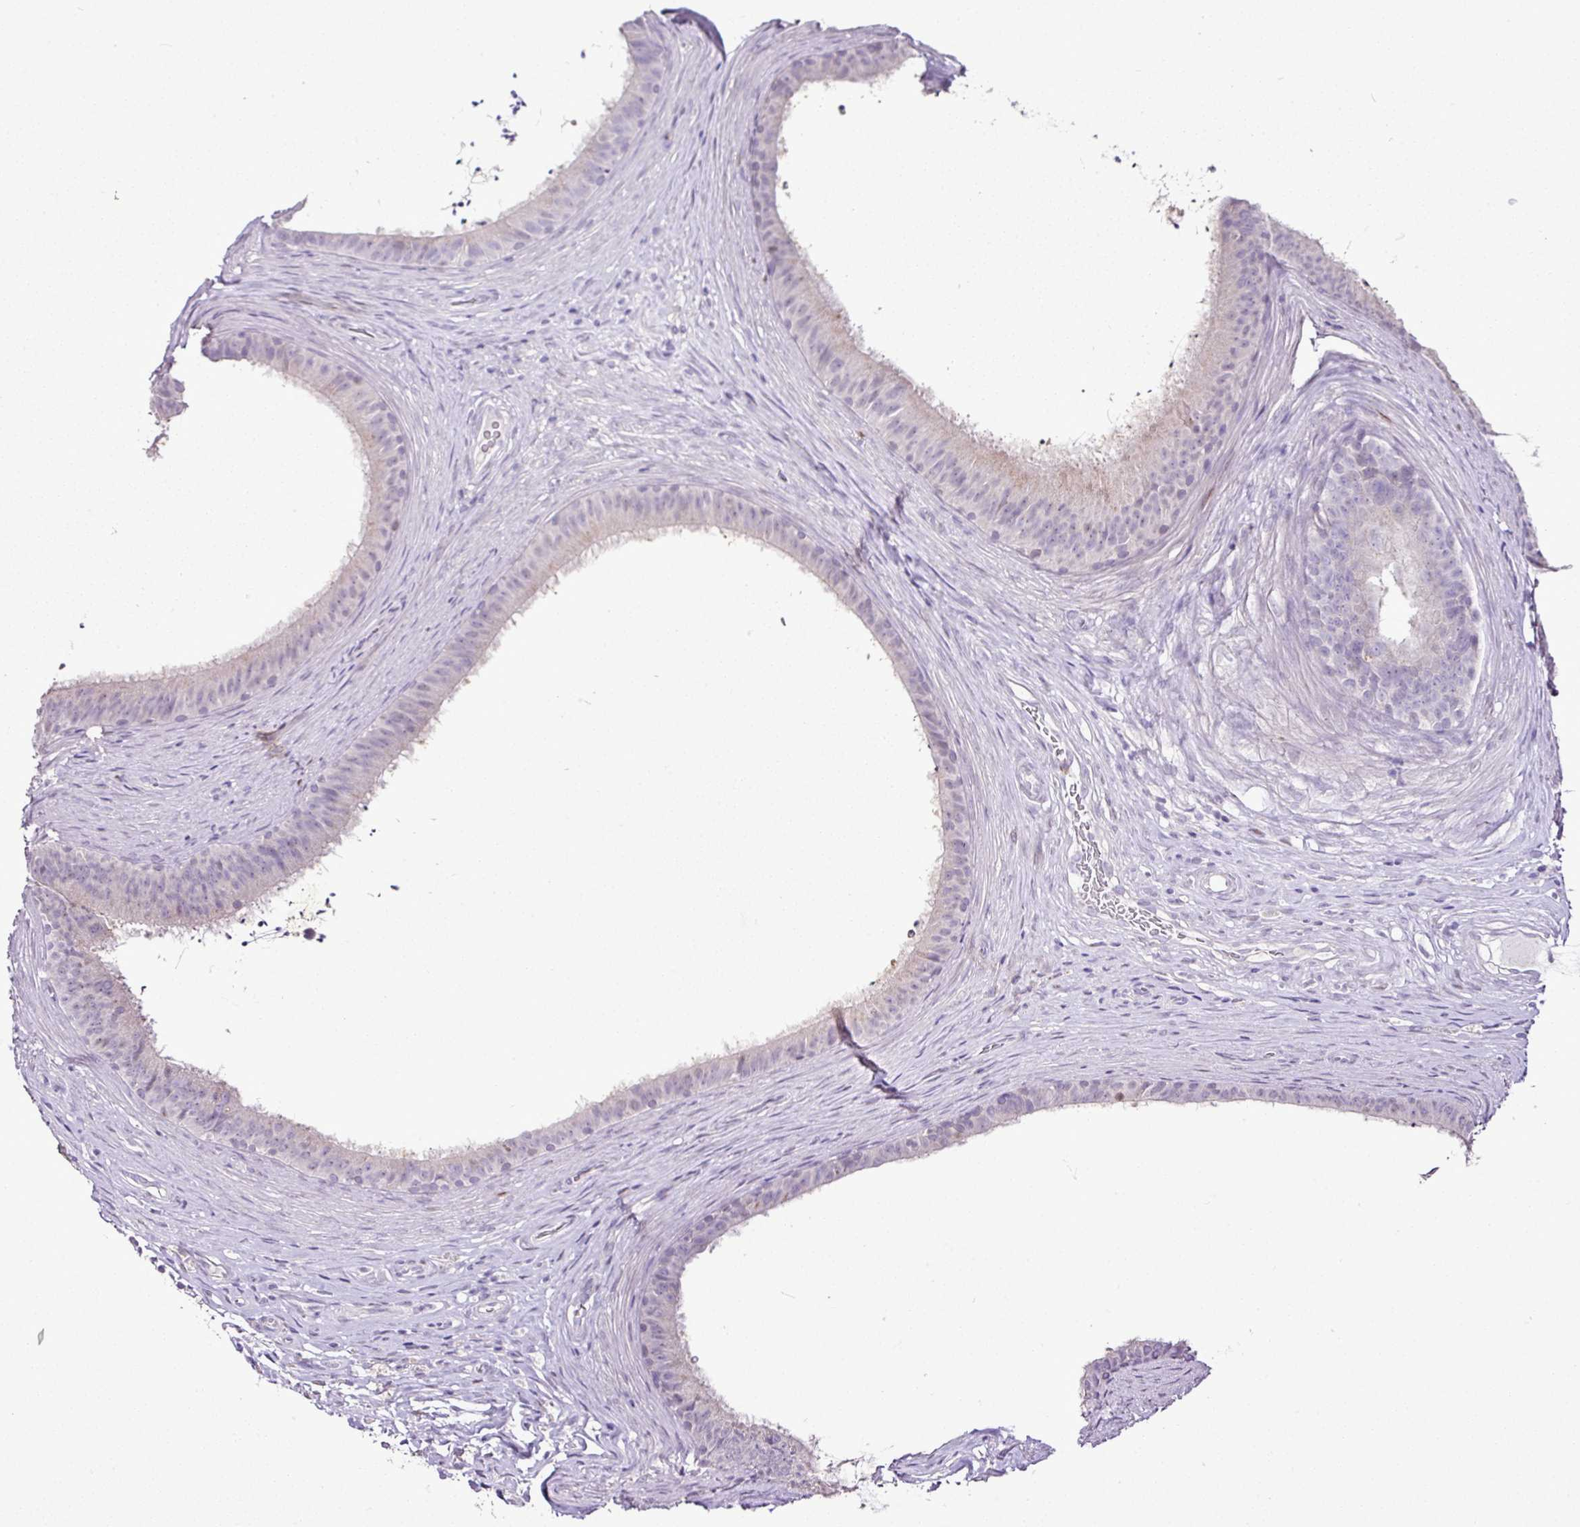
{"staining": {"intensity": "negative", "quantity": "none", "location": "none"}, "tissue": "epididymis", "cell_type": "Glandular cells", "image_type": "normal", "snomed": [{"axis": "morphology", "description": "Normal tissue, NOS"}, {"axis": "topography", "description": "Testis"}, {"axis": "topography", "description": "Epididymis"}], "caption": "DAB (3,3'-diaminobenzidine) immunohistochemical staining of benign human epididymis exhibits no significant staining in glandular cells.", "gene": "ESR1", "patient": {"sex": "male", "age": 41}}